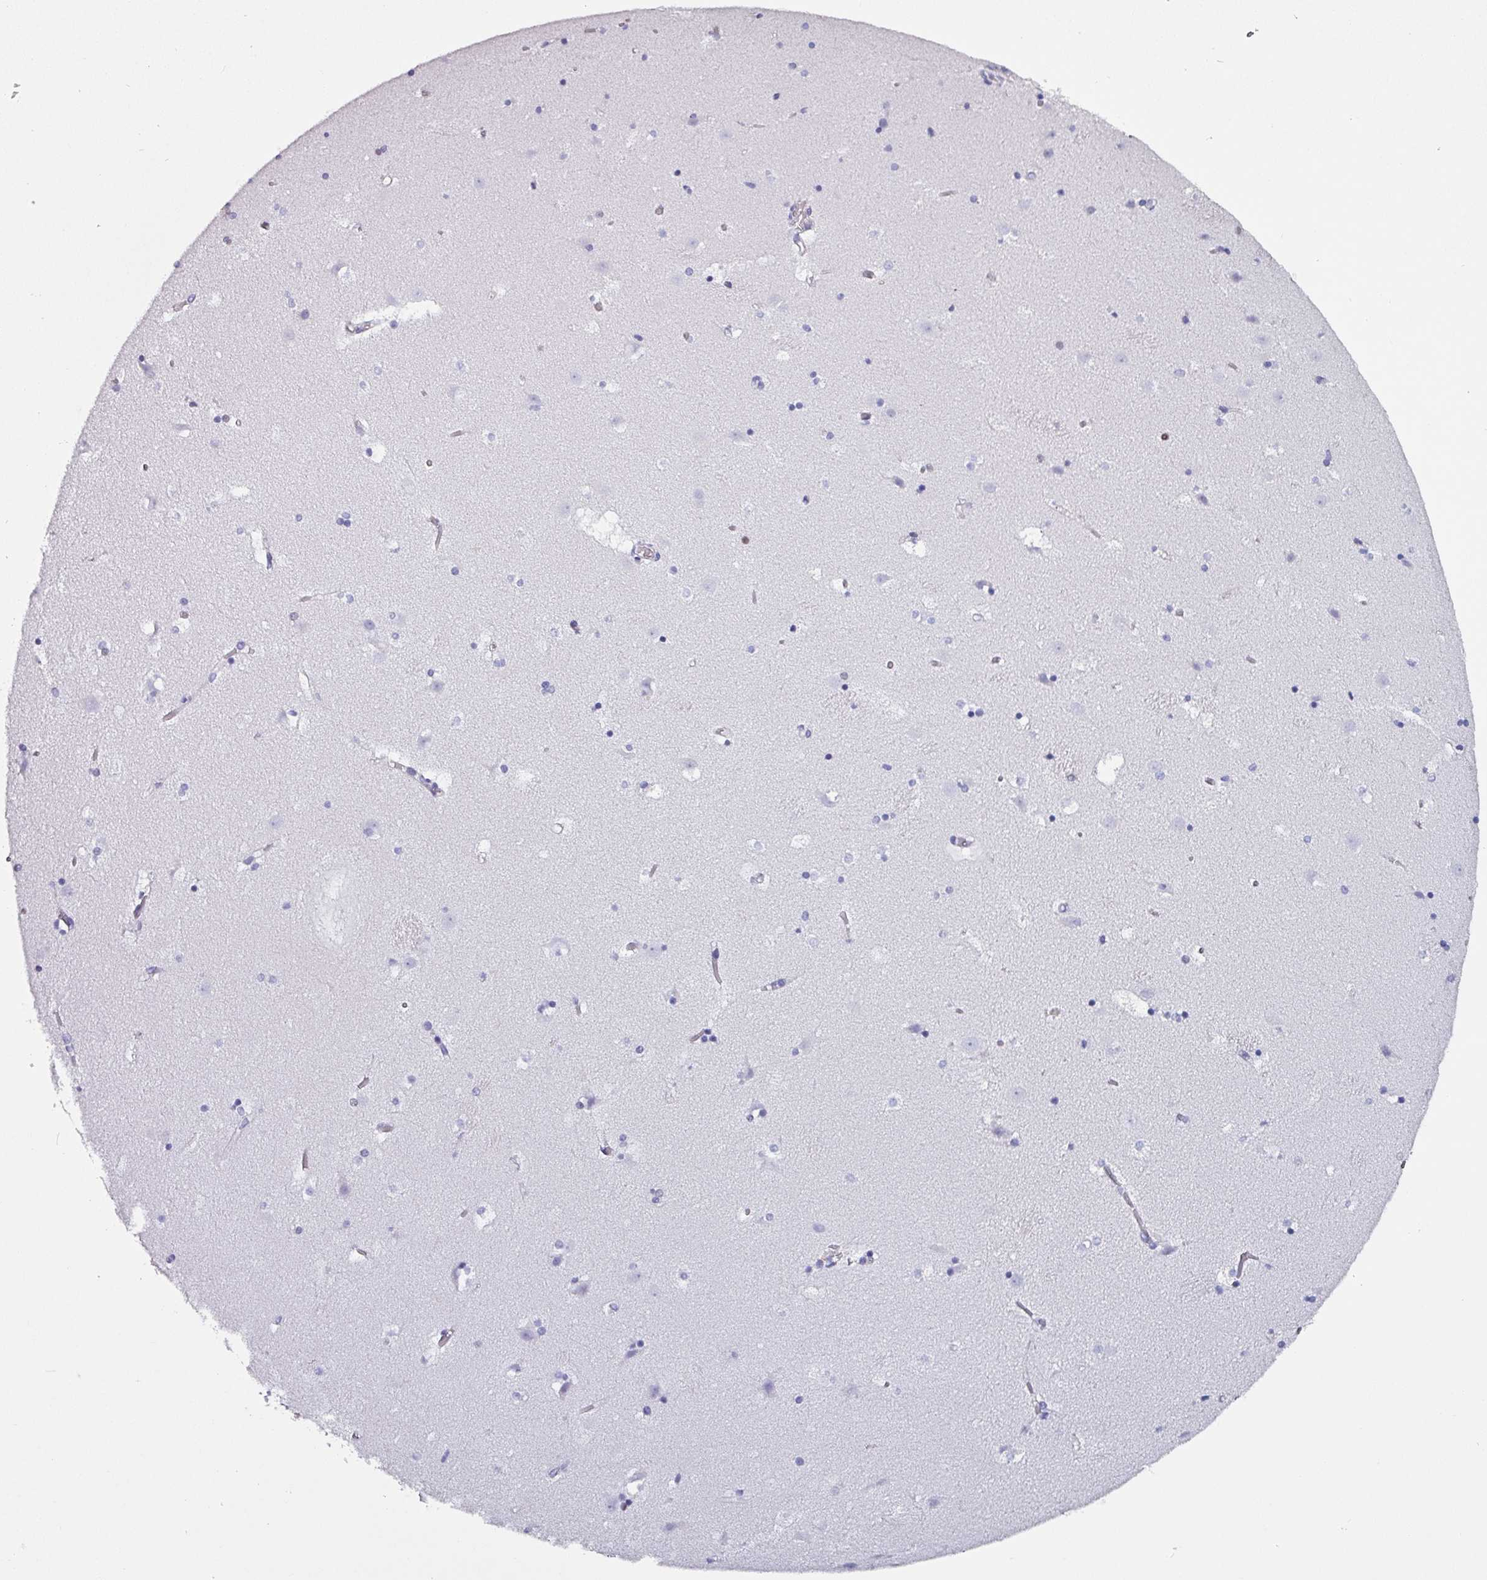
{"staining": {"intensity": "negative", "quantity": "none", "location": "none"}, "tissue": "caudate", "cell_type": "Glial cells", "image_type": "normal", "snomed": [{"axis": "morphology", "description": "Normal tissue, NOS"}, {"axis": "topography", "description": "Lateral ventricle wall"}], "caption": "The photomicrograph exhibits no staining of glial cells in unremarkable caudate. (DAB (3,3'-diaminobenzidine) immunohistochemistry (IHC) with hematoxylin counter stain).", "gene": "ZNF816", "patient": {"sex": "male", "age": 45}}